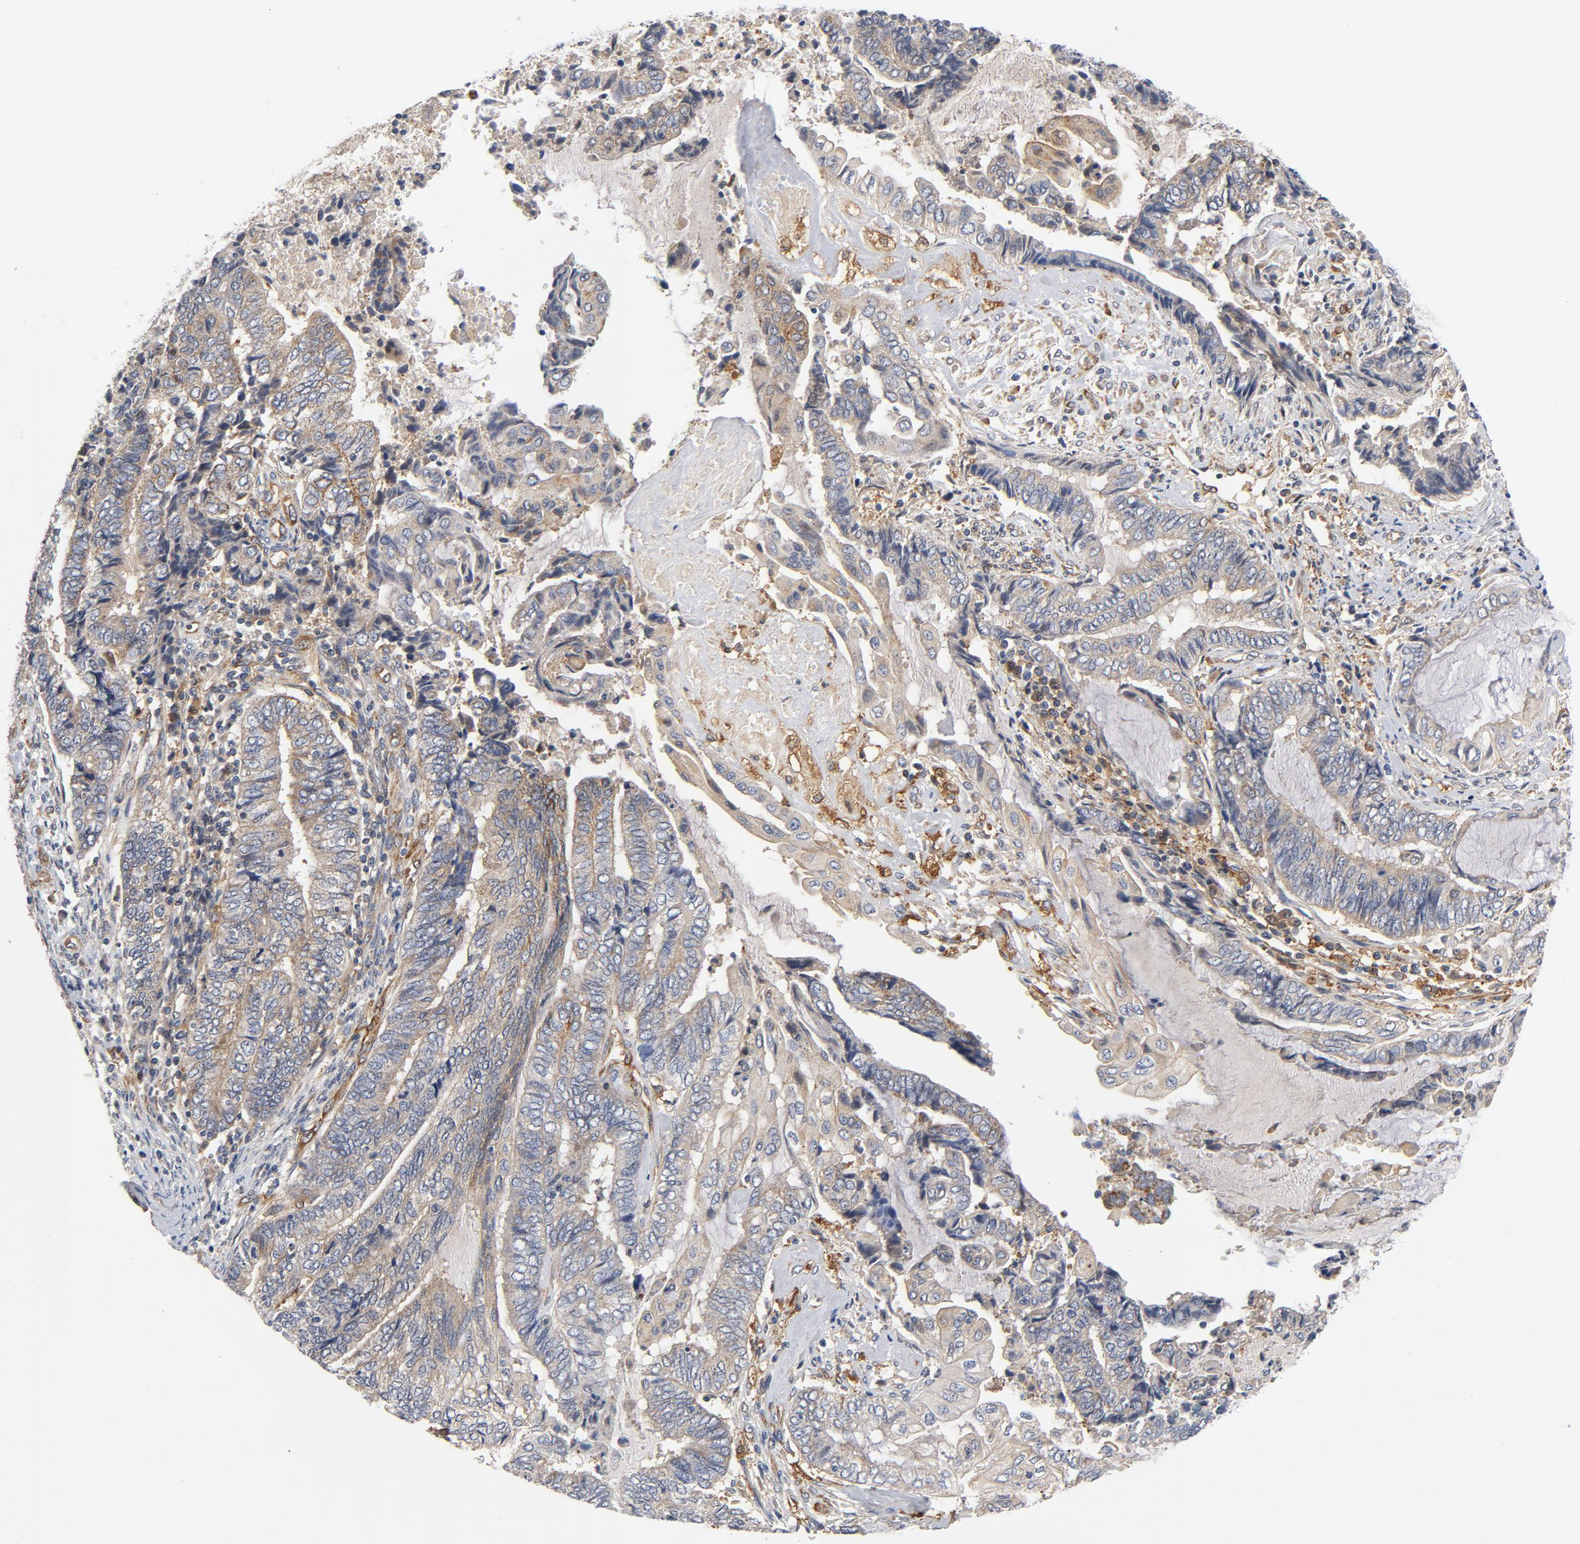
{"staining": {"intensity": "weak", "quantity": ">75%", "location": "cytoplasmic/membranous"}, "tissue": "endometrial cancer", "cell_type": "Tumor cells", "image_type": "cancer", "snomed": [{"axis": "morphology", "description": "Adenocarcinoma, NOS"}, {"axis": "topography", "description": "Uterus"}, {"axis": "topography", "description": "Endometrium"}], "caption": "Immunohistochemical staining of endometrial adenocarcinoma displays low levels of weak cytoplasmic/membranous protein positivity in approximately >75% of tumor cells. The protein is stained brown, and the nuclei are stained in blue (DAB (3,3'-diaminobenzidine) IHC with brightfield microscopy, high magnification).", "gene": "RAPGEF4", "patient": {"sex": "female", "age": 70}}